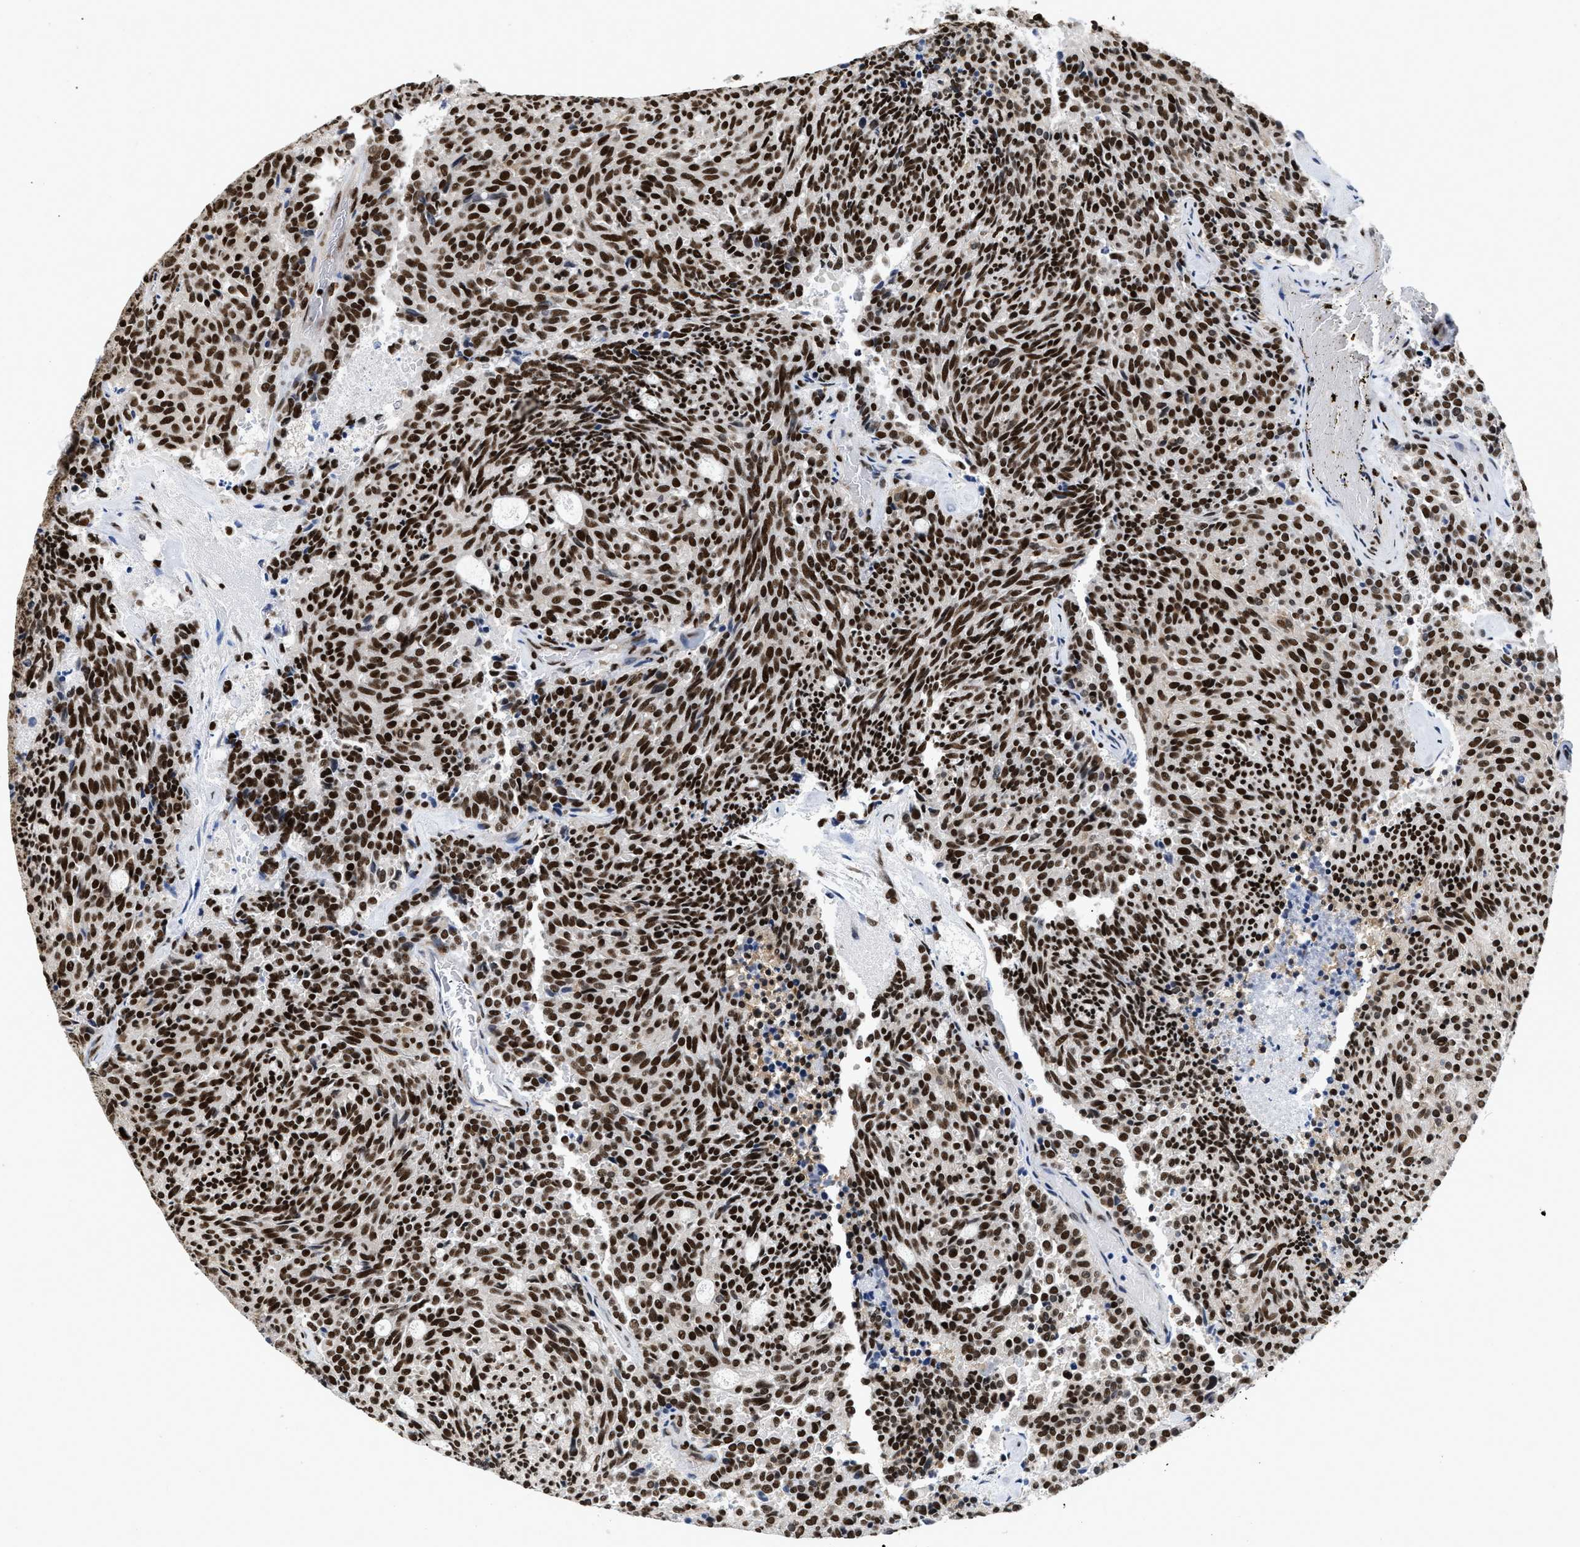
{"staining": {"intensity": "strong", "quantity": ">75%", "location": "nuclear"}, "tissue": "carcinoid", "cell_type": "Tumor cells", "image_type": "cancer", "snomed": [{"axis": "morphology", "description": "Carcinoid, malignant, NOS"}, {"axis": "topography", "description": "Pancreas"}], "caption": "IHC of human carcinoid exhibits high levels of strong nuclear expression in approximately >75% of tumor cells.", "gene": "CREB1", "patient": {"sex": "female", "age": 54}}